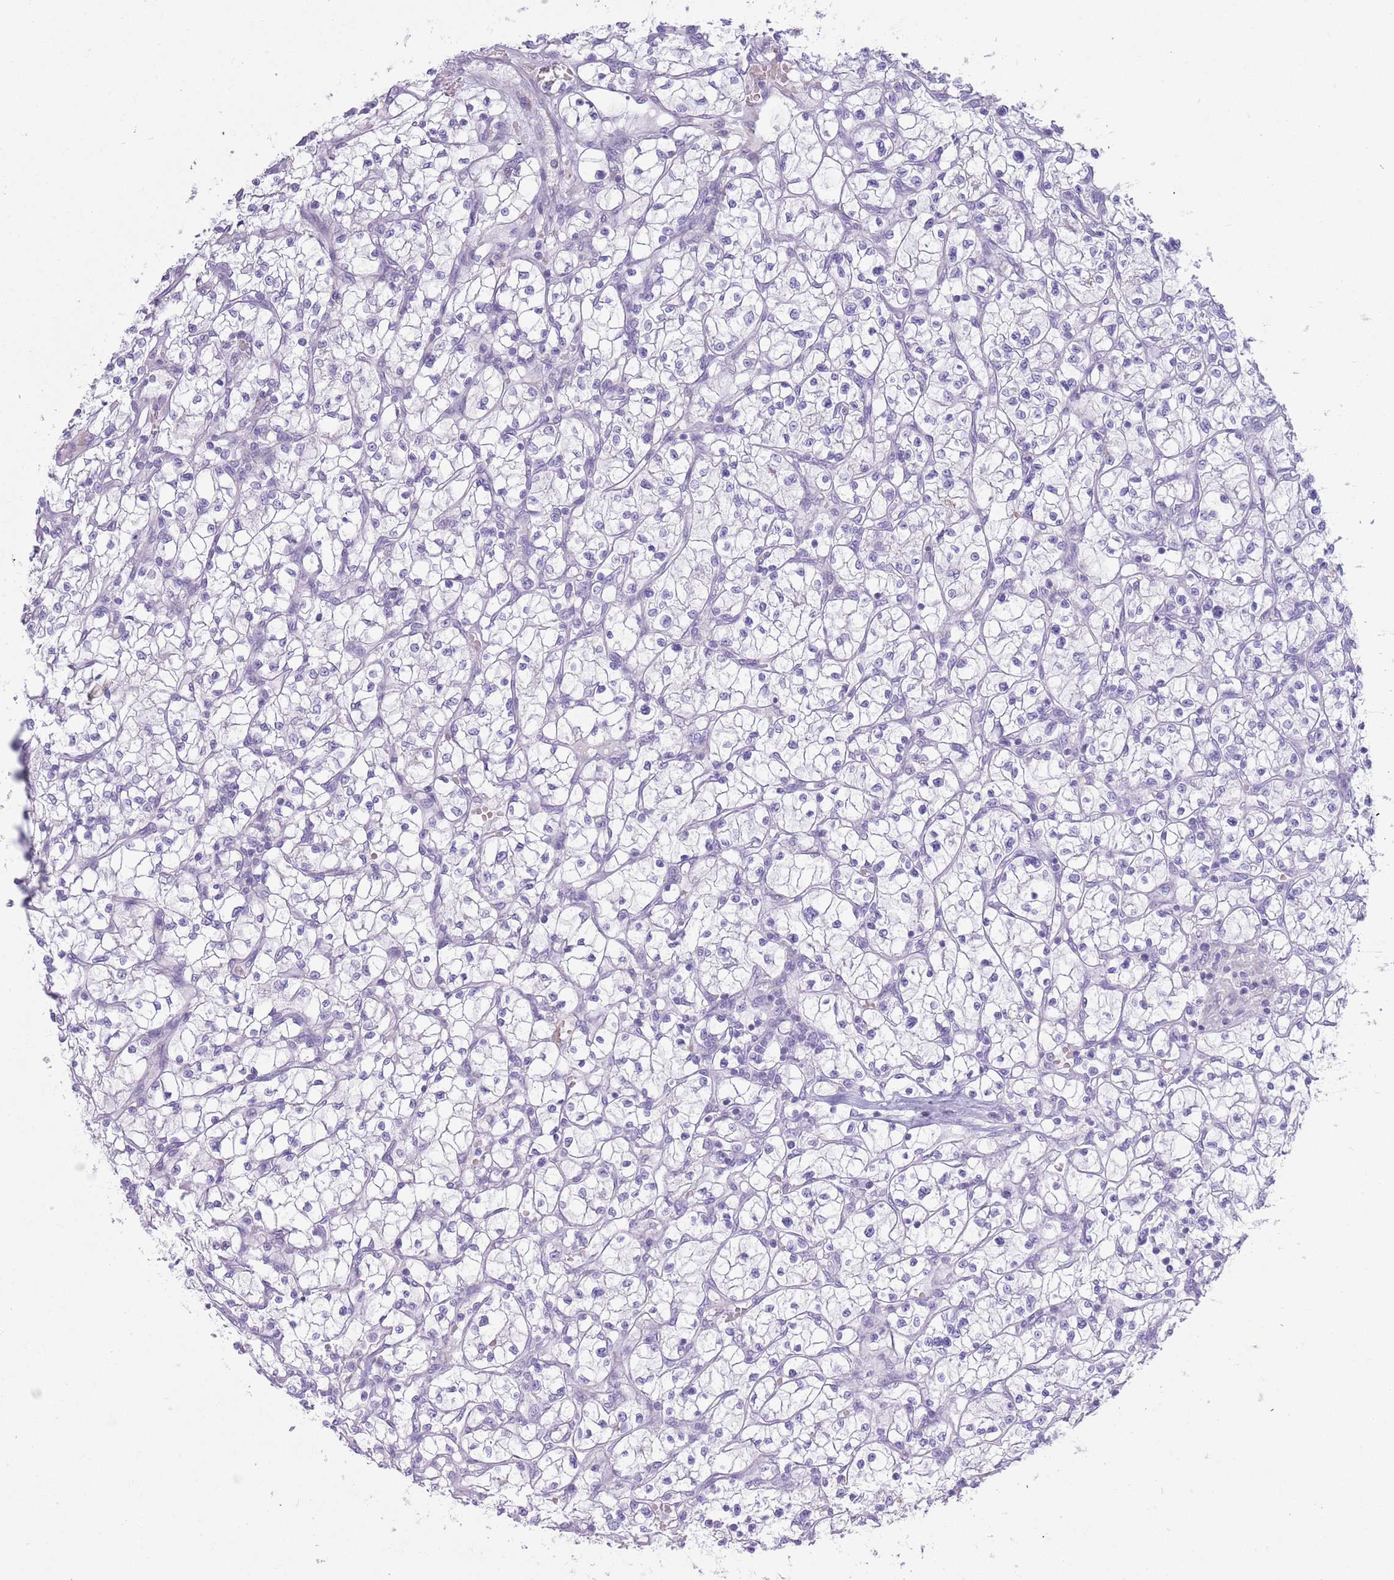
{"staining": {"intensity": "negative", "quantity": "none", "location": "none"}, "tissue": "renal cancer", "cell_type": "Tumor cells", "image_type": "cancer", "snomed": [{"axis": "morphology", "description": "Adenocarcinoma, NOS"}, {"axis": "topography", "description": "Kidney"}], "caption": "This is a image of IHC staining of renal cancer, which shows no expression in tumor cells.", "gene": "ACR", "patient": {"sex": "female", "age": 64}}